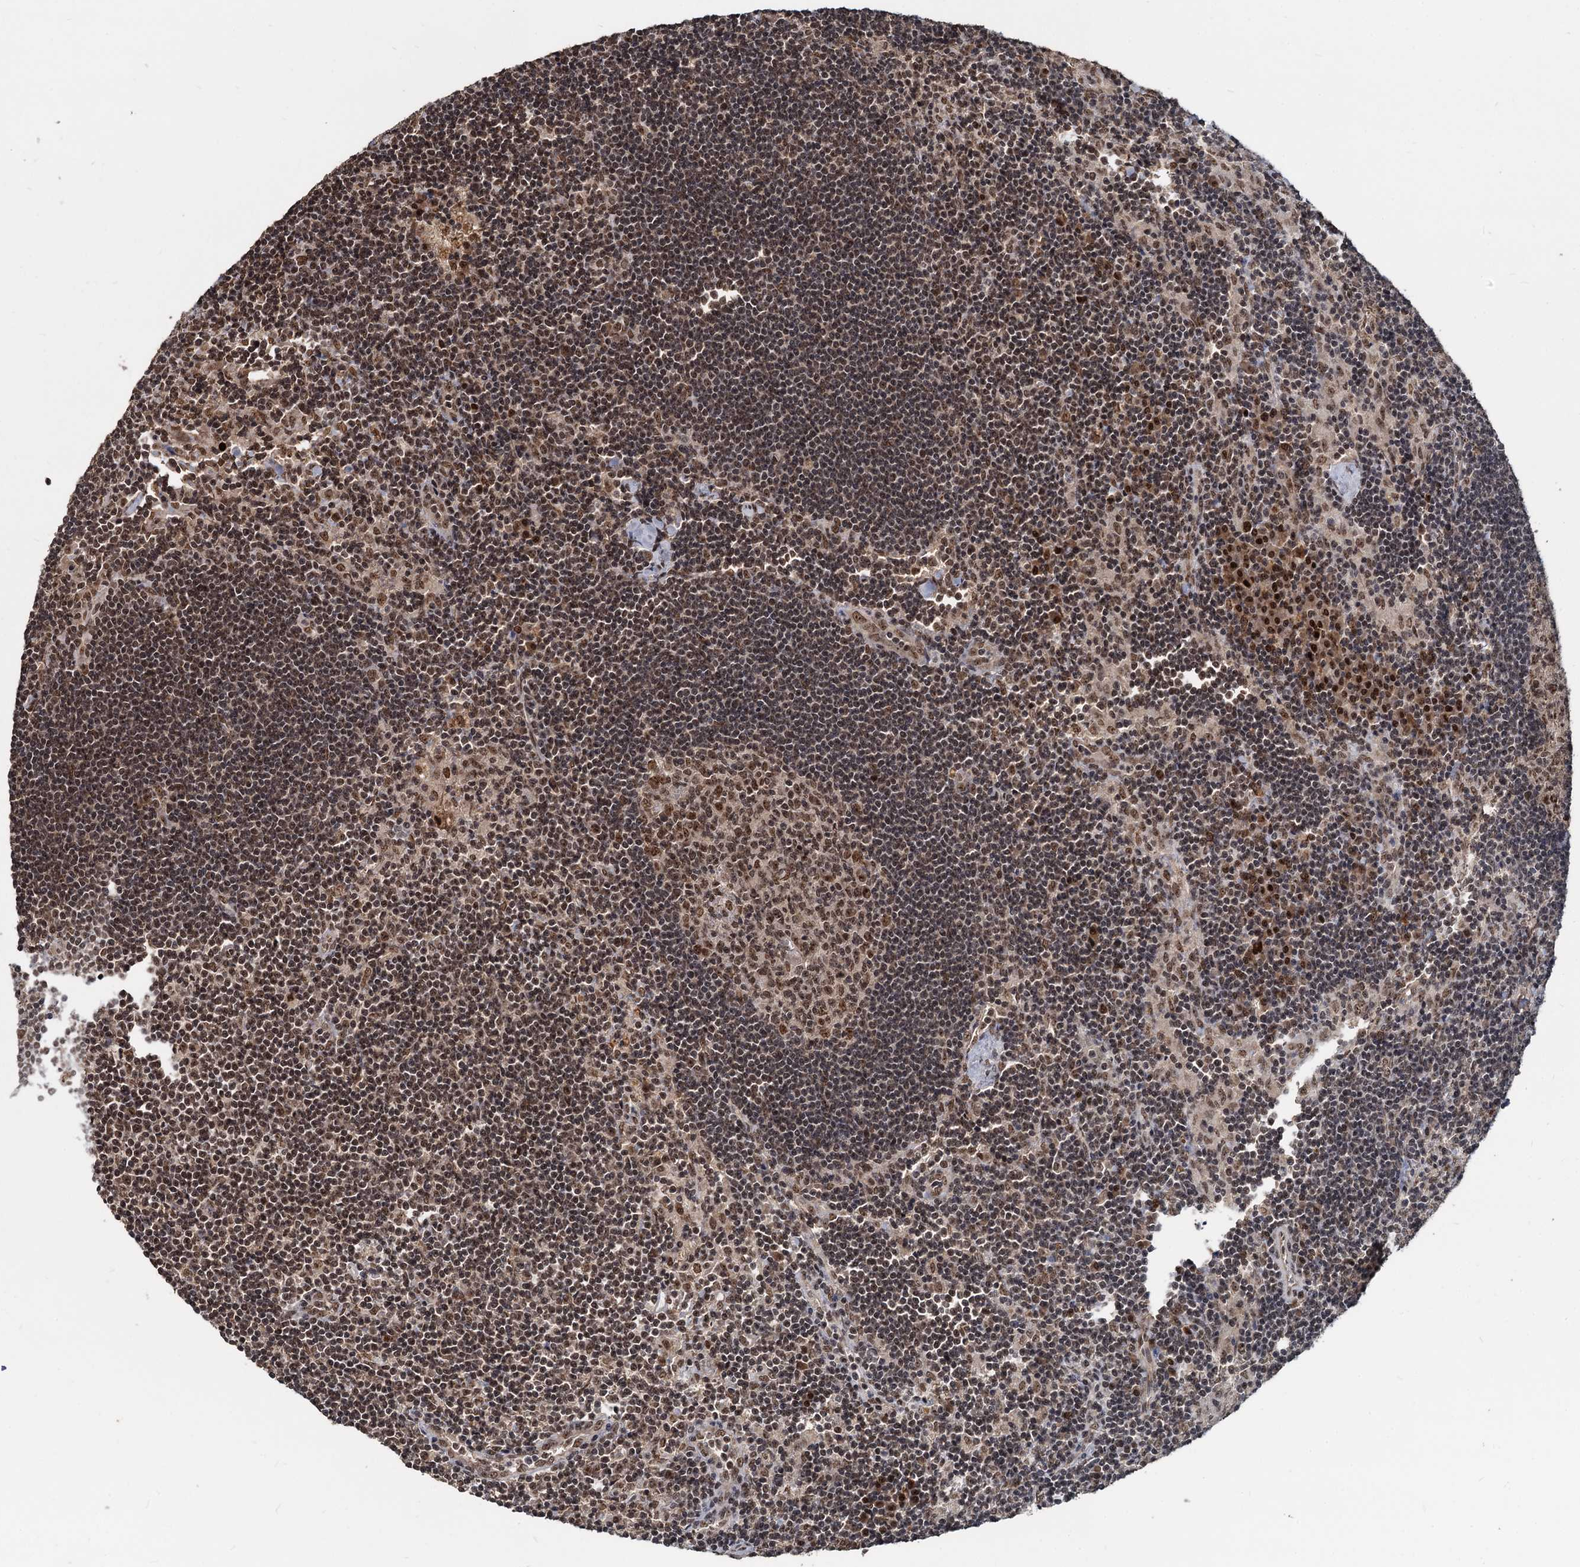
{"staining": {"intensity": "moderate", "quantity": ">75%", "location": "nuclear"}, "tissue": "lymph node", "cell_type": "Germinal center cells", "image_type": "normal", "snomed": [{"axis": "morphology", "description": "Normal tissue, NOS"}, {"axis": "topography", "description": "Lymph node"}], "caption": "Lymph node was stained to show a protein in brown. There is medium levels of moderate nuclear expression in about >75% of germinal center cells. (IHC, brightfield microscopy, high magnification).", "gene": "FAM216B", "patient": {"sex": "male", "age": 24}}